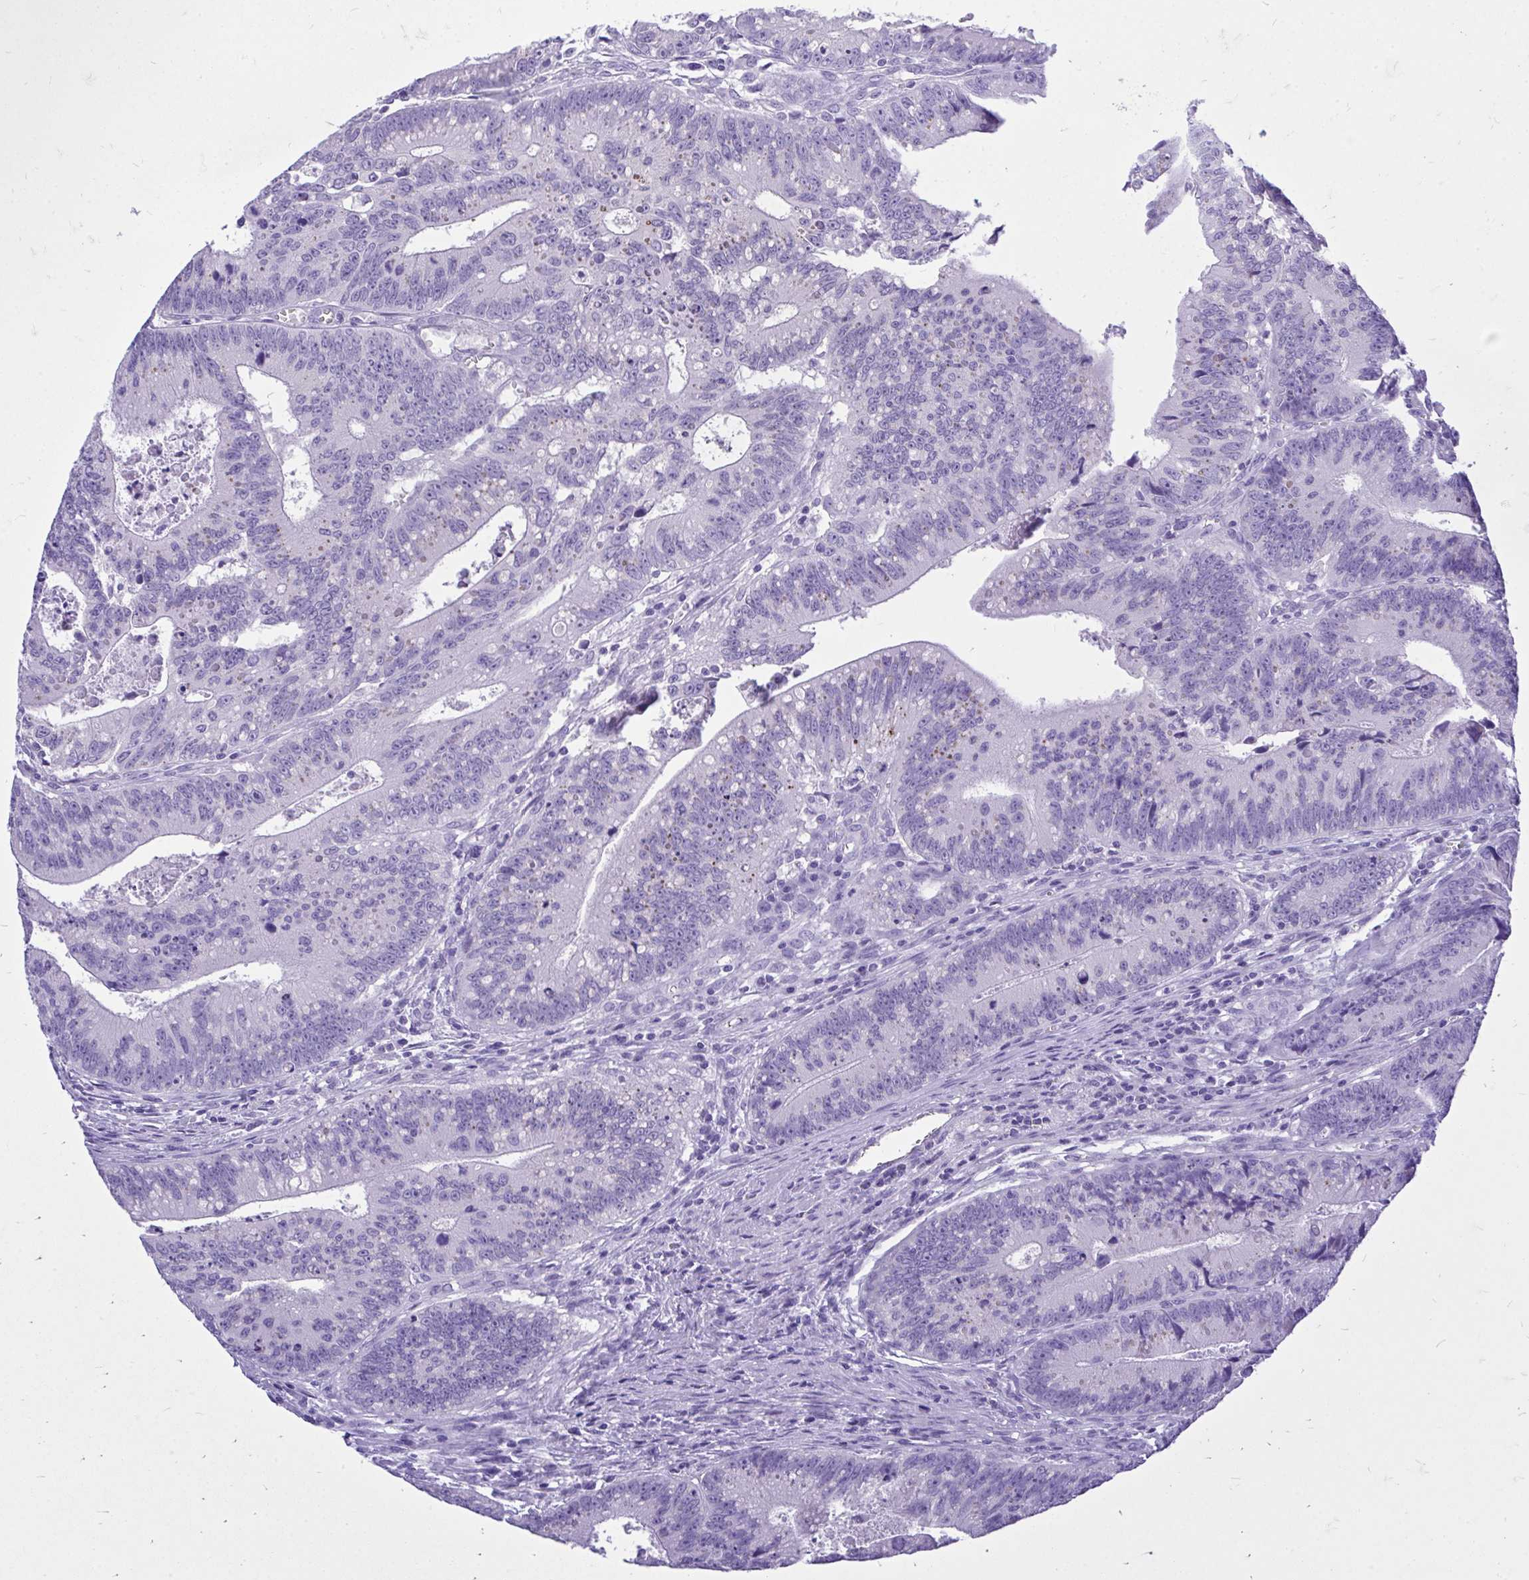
{"staining": {"intensity": "negative", "quantity": "none", "location": "none"}, "tissue": "colorectal cancer", "cell_type": "Tumor cells", "image_type": "cancer", "snomed": [{"axis": "morphology", "description": "Adenocarcinoma, NOS"}, {"axis": "topography", "description": "Rectum"}], "caption": "A histopathology image of human colorectal adenocarcinoma is negative for staining in tumor cells.", "gene": "MON1A", "patient": {"sex": "female", "age": 81}}